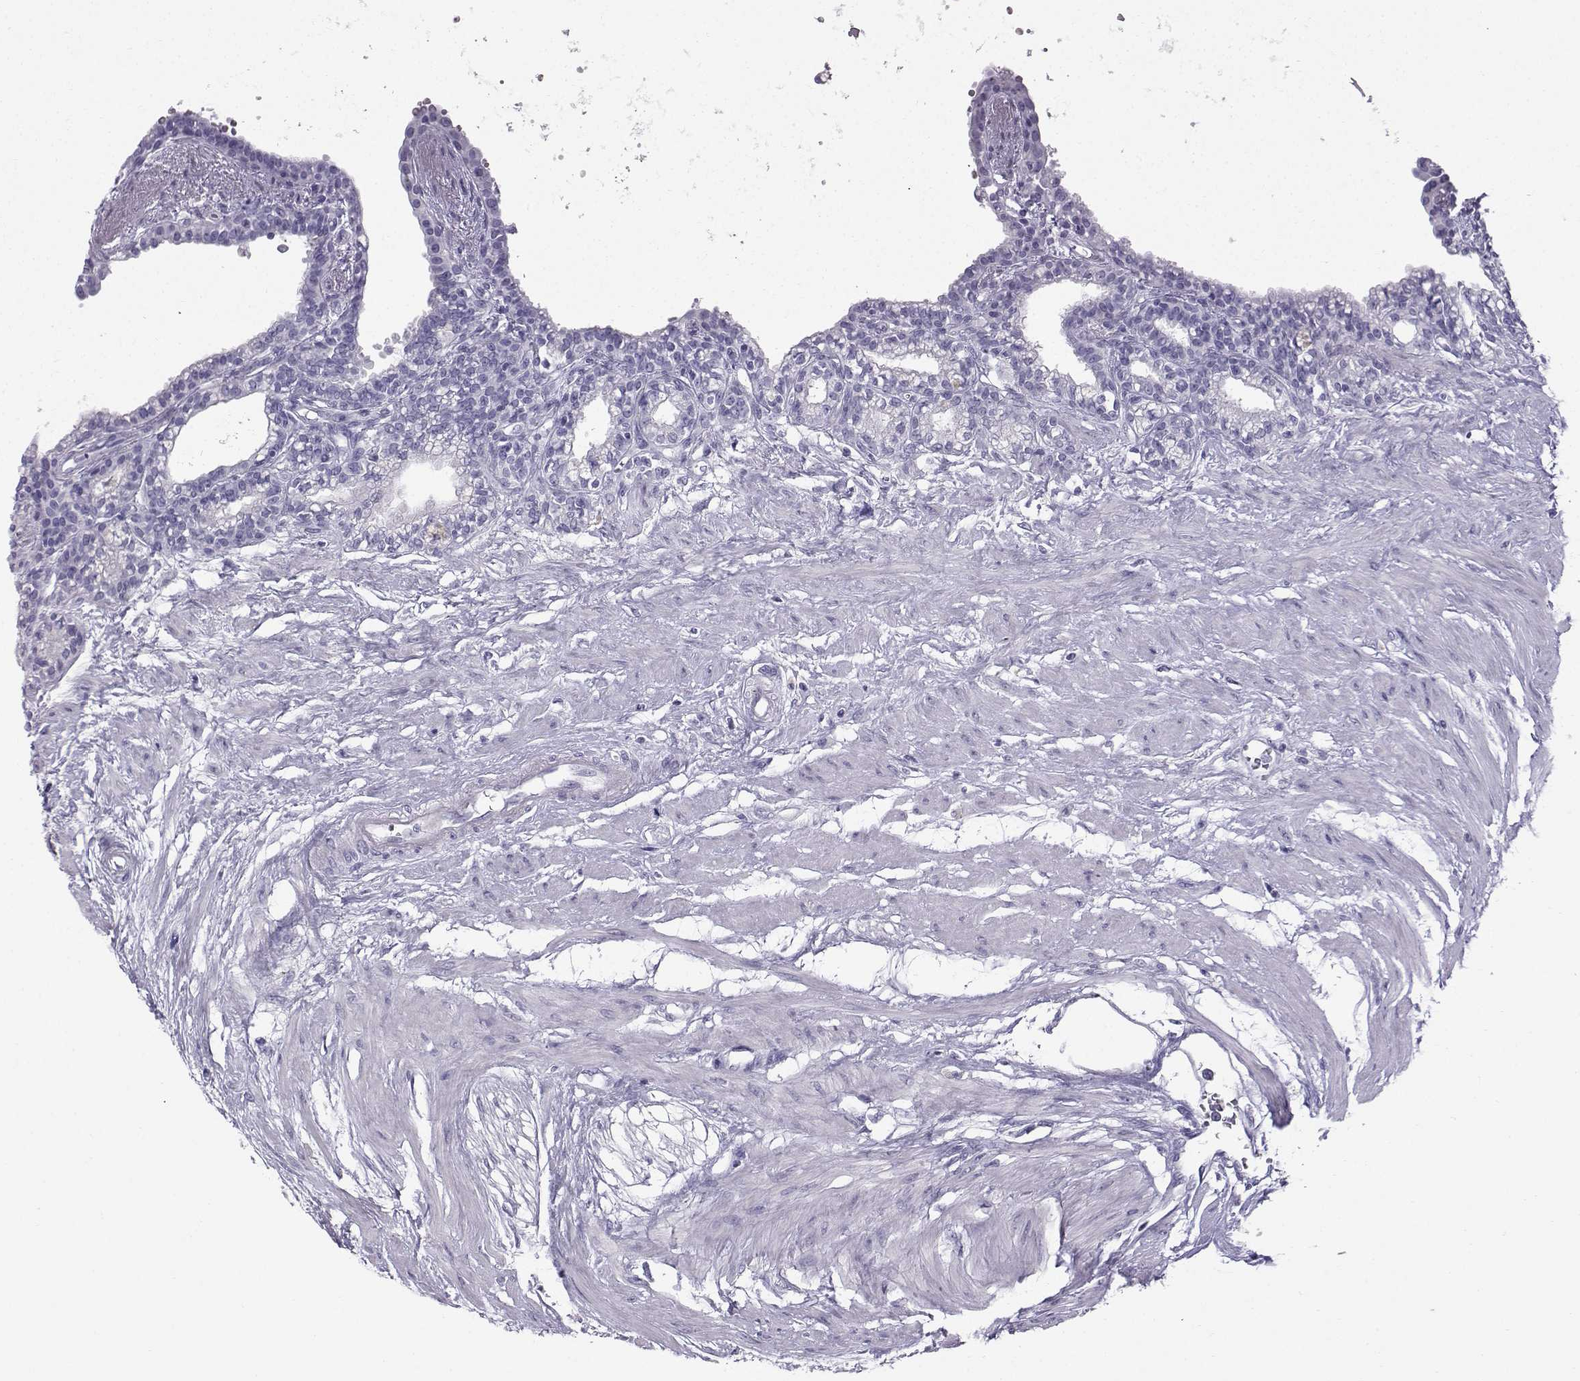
{"staining": {"intensity": "negative", "quantity": "none", "location": "none"}, "tissue": "seminal vesicle", "cell_type": "Glandular cells", "image_type": "normal", "snomed": [{"axis": "morphology", "description": "Normal tissue, NOS"}, {"axis": "morphology", "description": "Urothelial carcinoma, NOS"}, {"axis": "topography", "description": "Urinary bladder"}, {"axis": "topography", "description": "Seminal veicle"}], "caption": "Glandular cells show no significant positivity in unremarkable seminal vesicle. (Immunohistochemistry (ihc), brightfield microscopy, high magnification).", "gene": "ZBTB8B", "patient": {"sex": "male", "age": 76}}